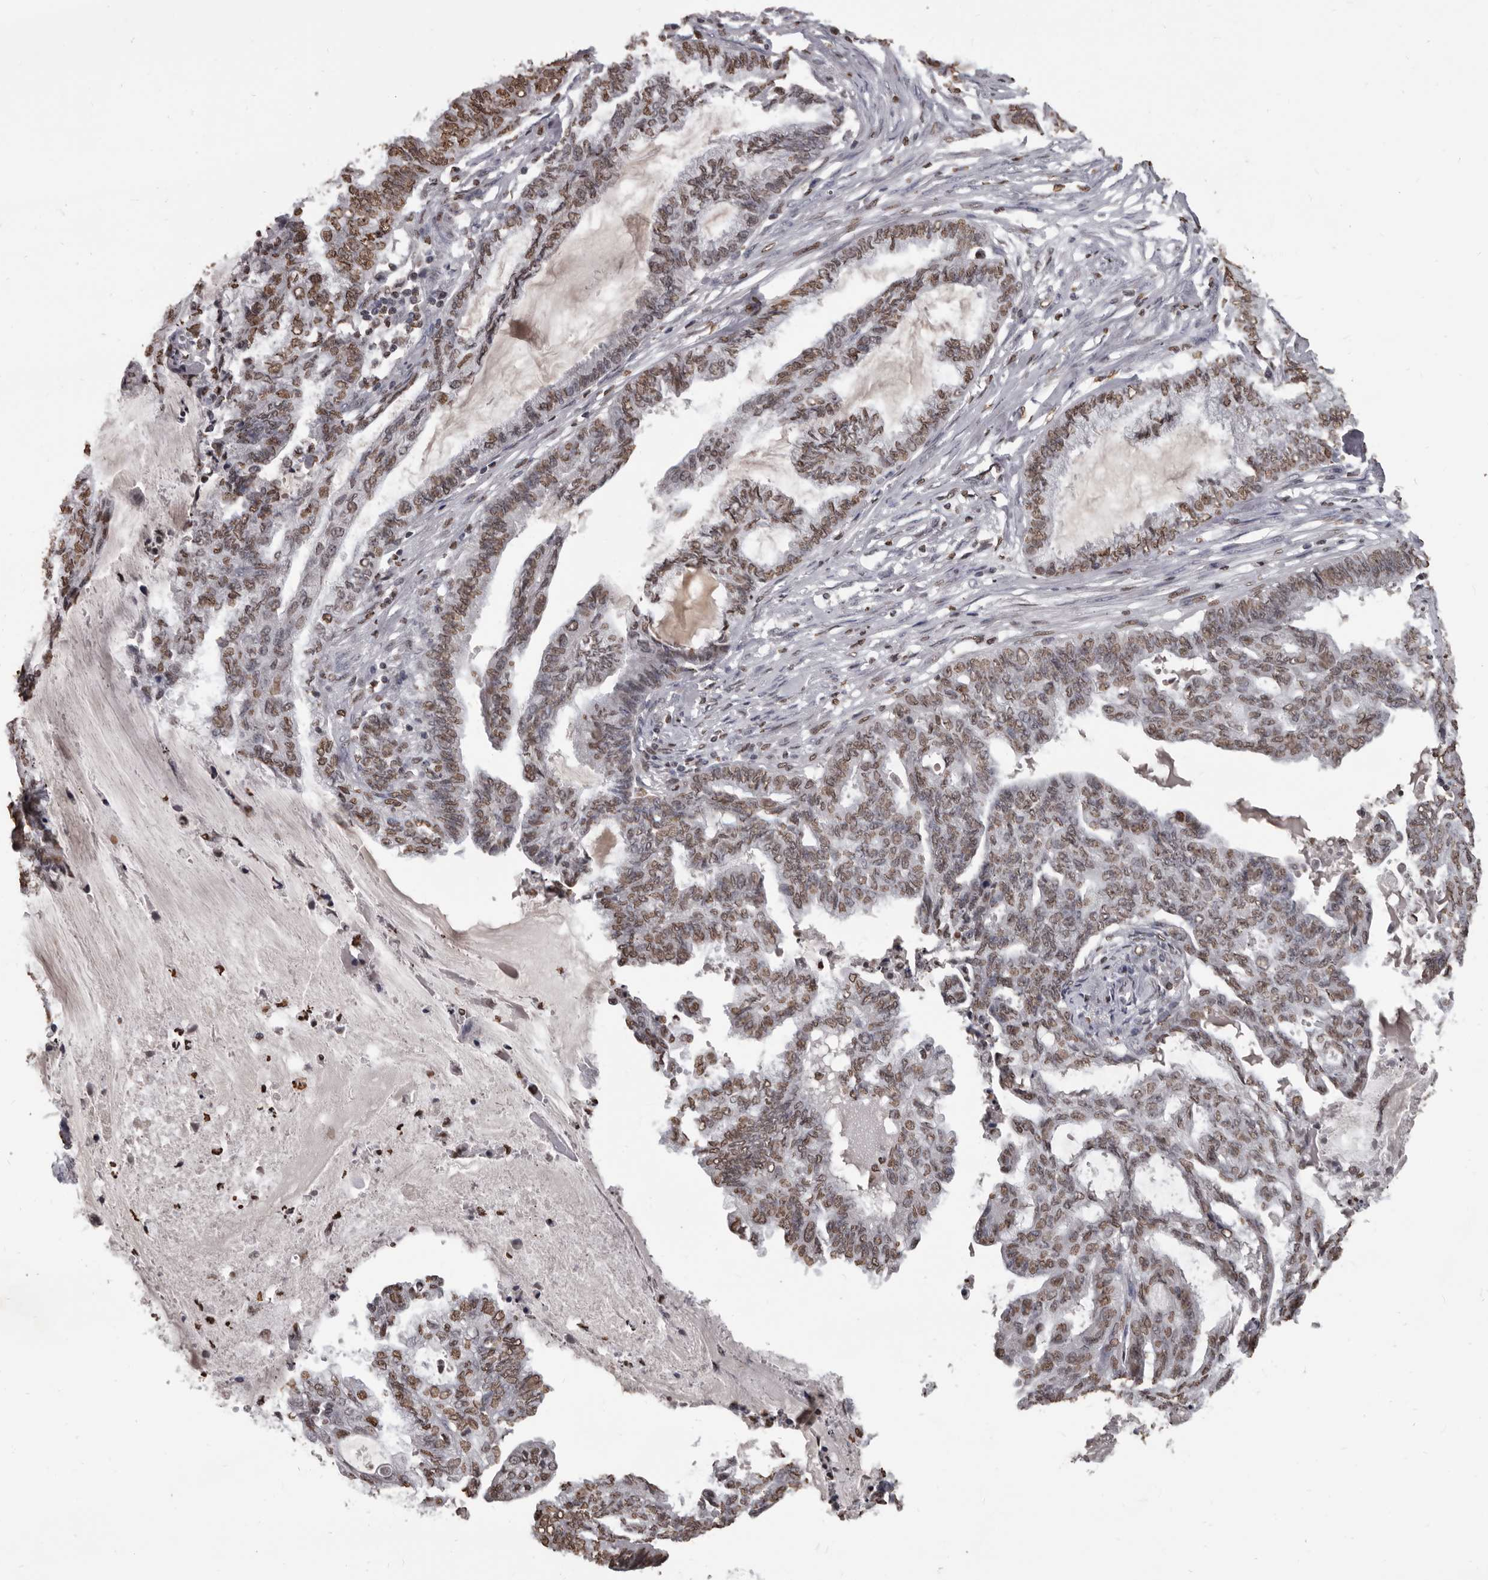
{"staining": {"intensity": "moderate", "quantity": ">75%", "location": "nuclear"}, "tissue": "endometrial cancer", "cell_type": "Tumor cells", "image_type": "cancer", "snomed": [{"axis": "morphology", "description": "Adenocarcinoma, NOS"}, {"axis": "topography", "description": "Endometrium"}], "caption": "This is a micrograph of immunohistochemistry staining of endometrial adenocarcinoma, which shows moderate staining in the nuclear of tumor cells.", "gene": "AHR", "patient": {"sex": "female", "age": 86}}